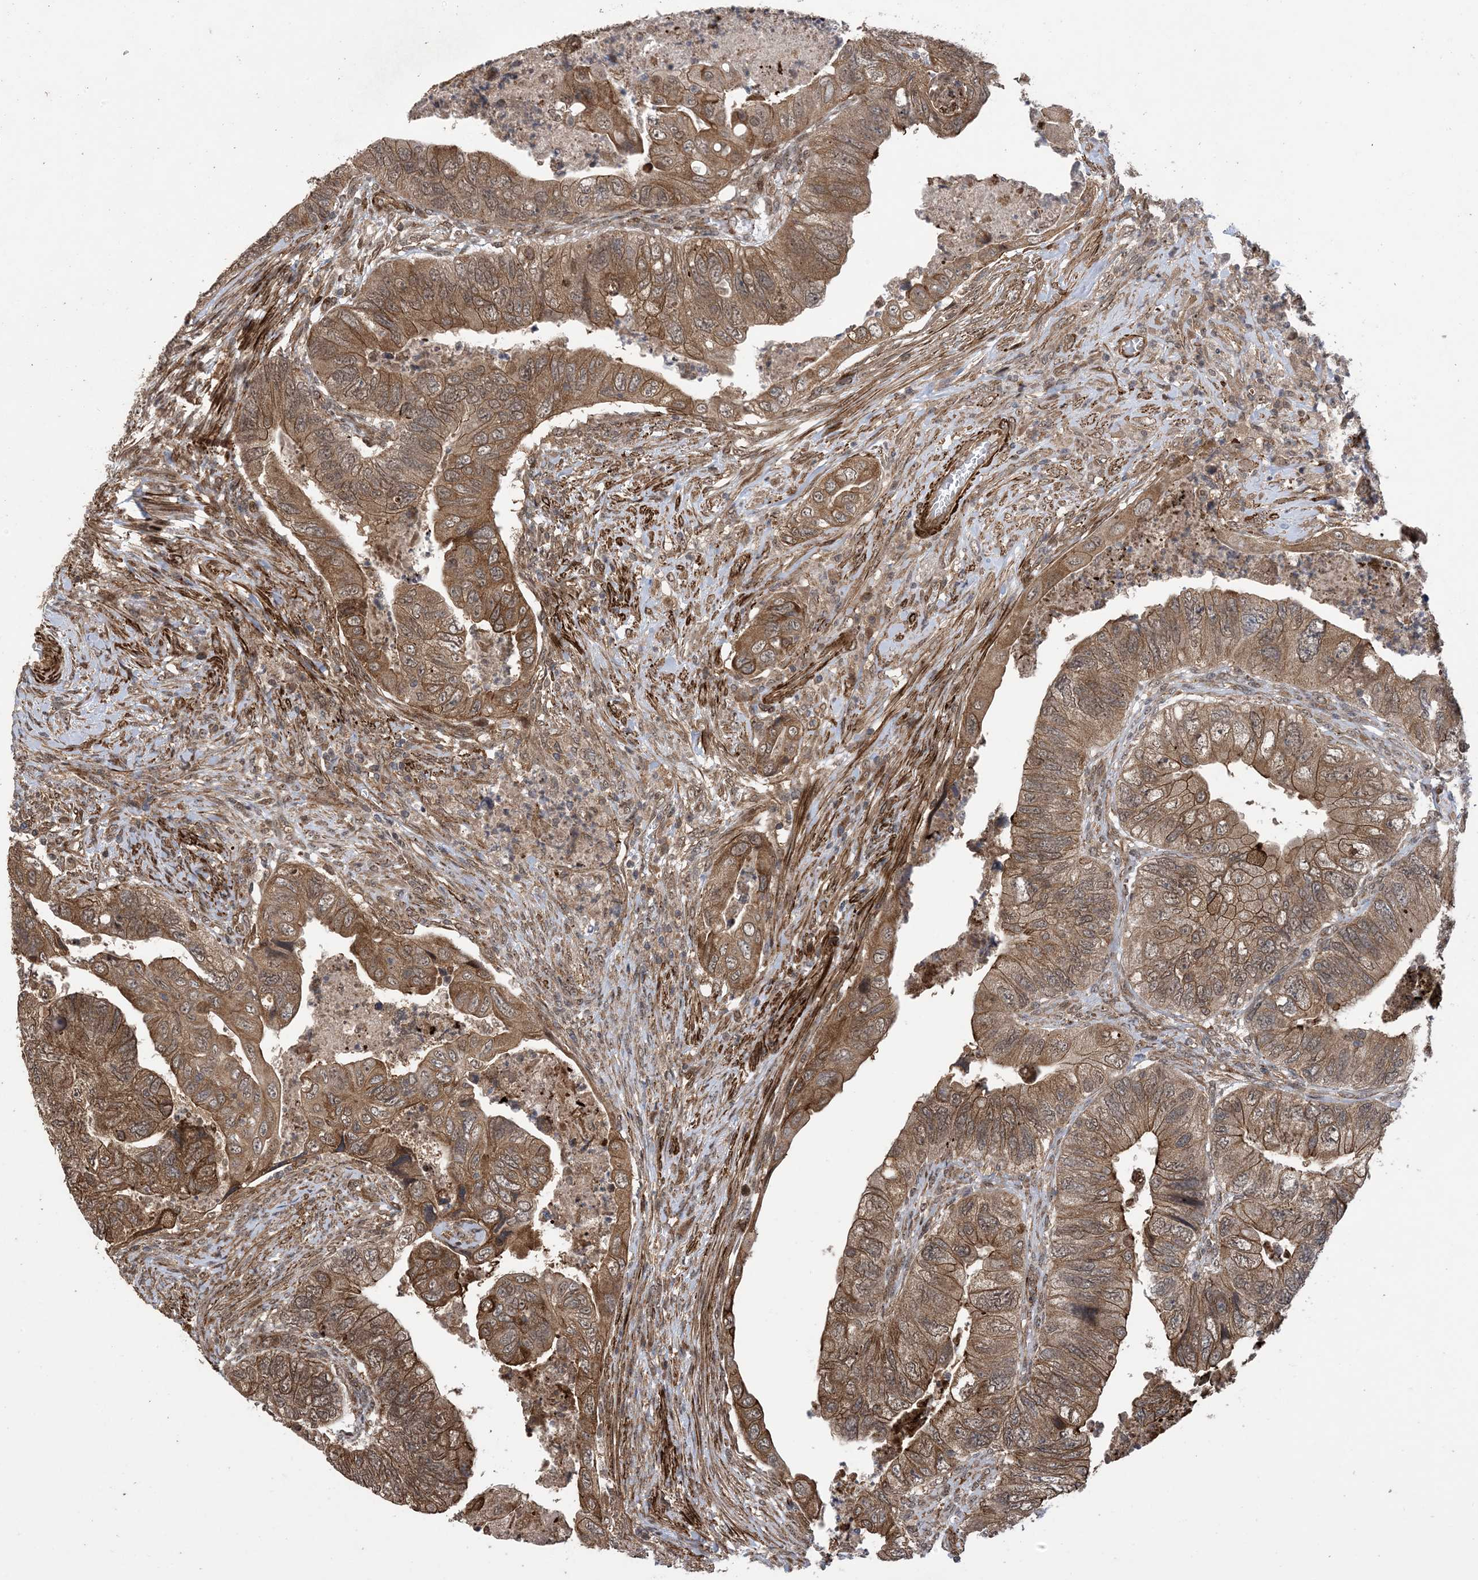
{"staining": {"intensity": "moderate", "quantity": ">75%", "location": "cytoplasmic/membranous"}, "tissue": "colorectal cancer", "cell_type": "Tumor cells", "image_type": "cancer", "snomed": [{"axis": "morphology", "description": "Adenocarcinoma, NOS"}, {"axis": "topography", "description": "Rectum"}], "caption": "Protein expression by immunohistochemistry (IHC) exhibits moderate cytoplasmic/membranous positivity in approximately >75% of tumor cells in colorectal cancer (adenocarcinoma). (IHC, brightfield microscopy, high magnification).", "gene": "ZNF511", "patient": {"sex": "male", "age": 63}}